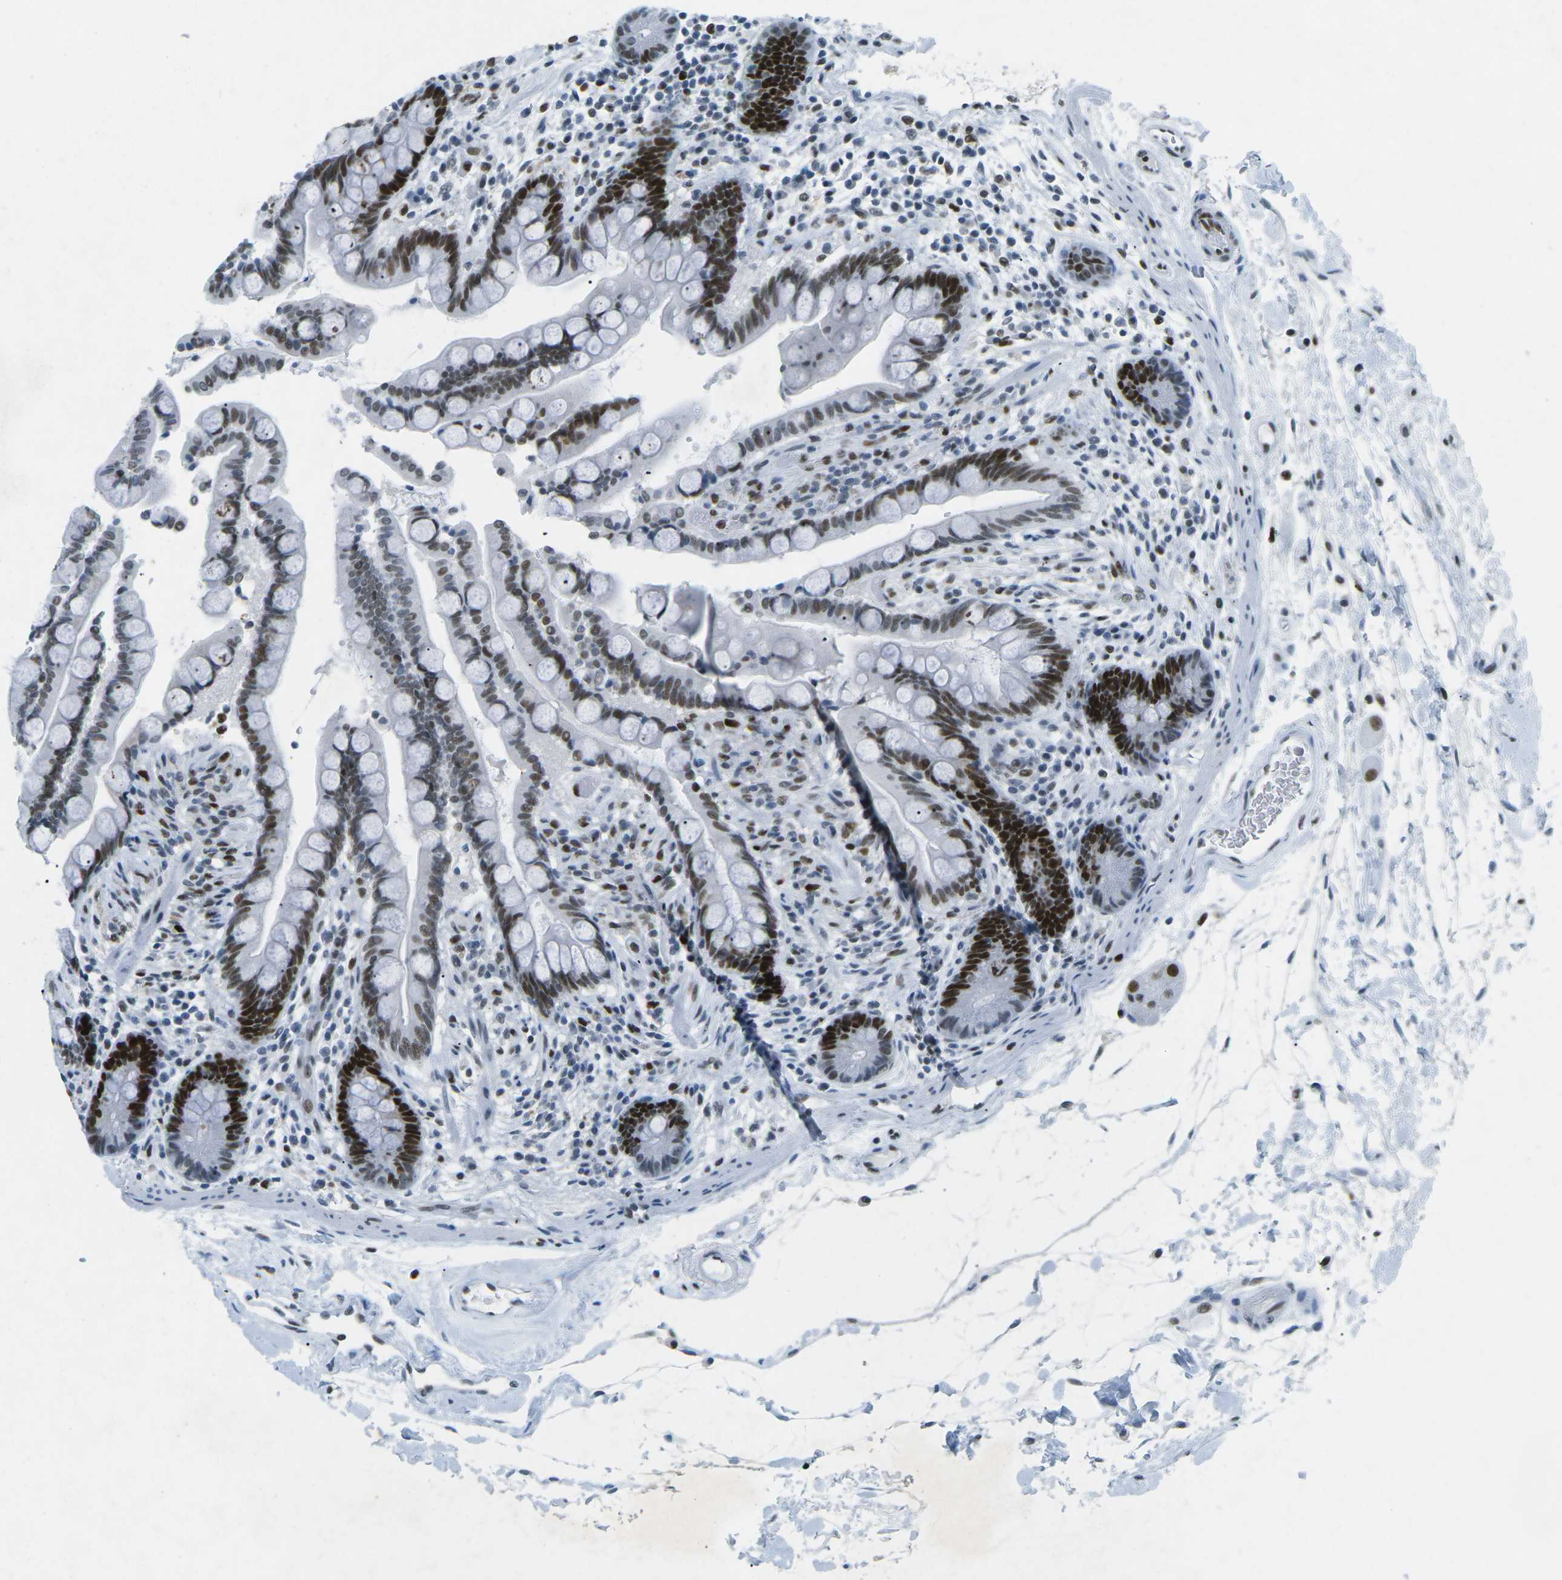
{"staining": {"intensity": "moderate", "quantity": "25%-75%", "location": "nuclear"}, "tissue": "colon", "cell_type": "Endothelial cells", "image_type": "normal", "snomed": [{"axis": "morphology", "description": "Normal tissue, NOS"}, {"axis": "topography", "description": "Colon"}], "caption": "Approximately 25%-75% of endothelial cells in normal human colon exhibit moderate nuclear protein expression as visualized by brown immunohistochemical staining.", "gene": "RB1", "patient": {"sex": "male", "age": 73}}